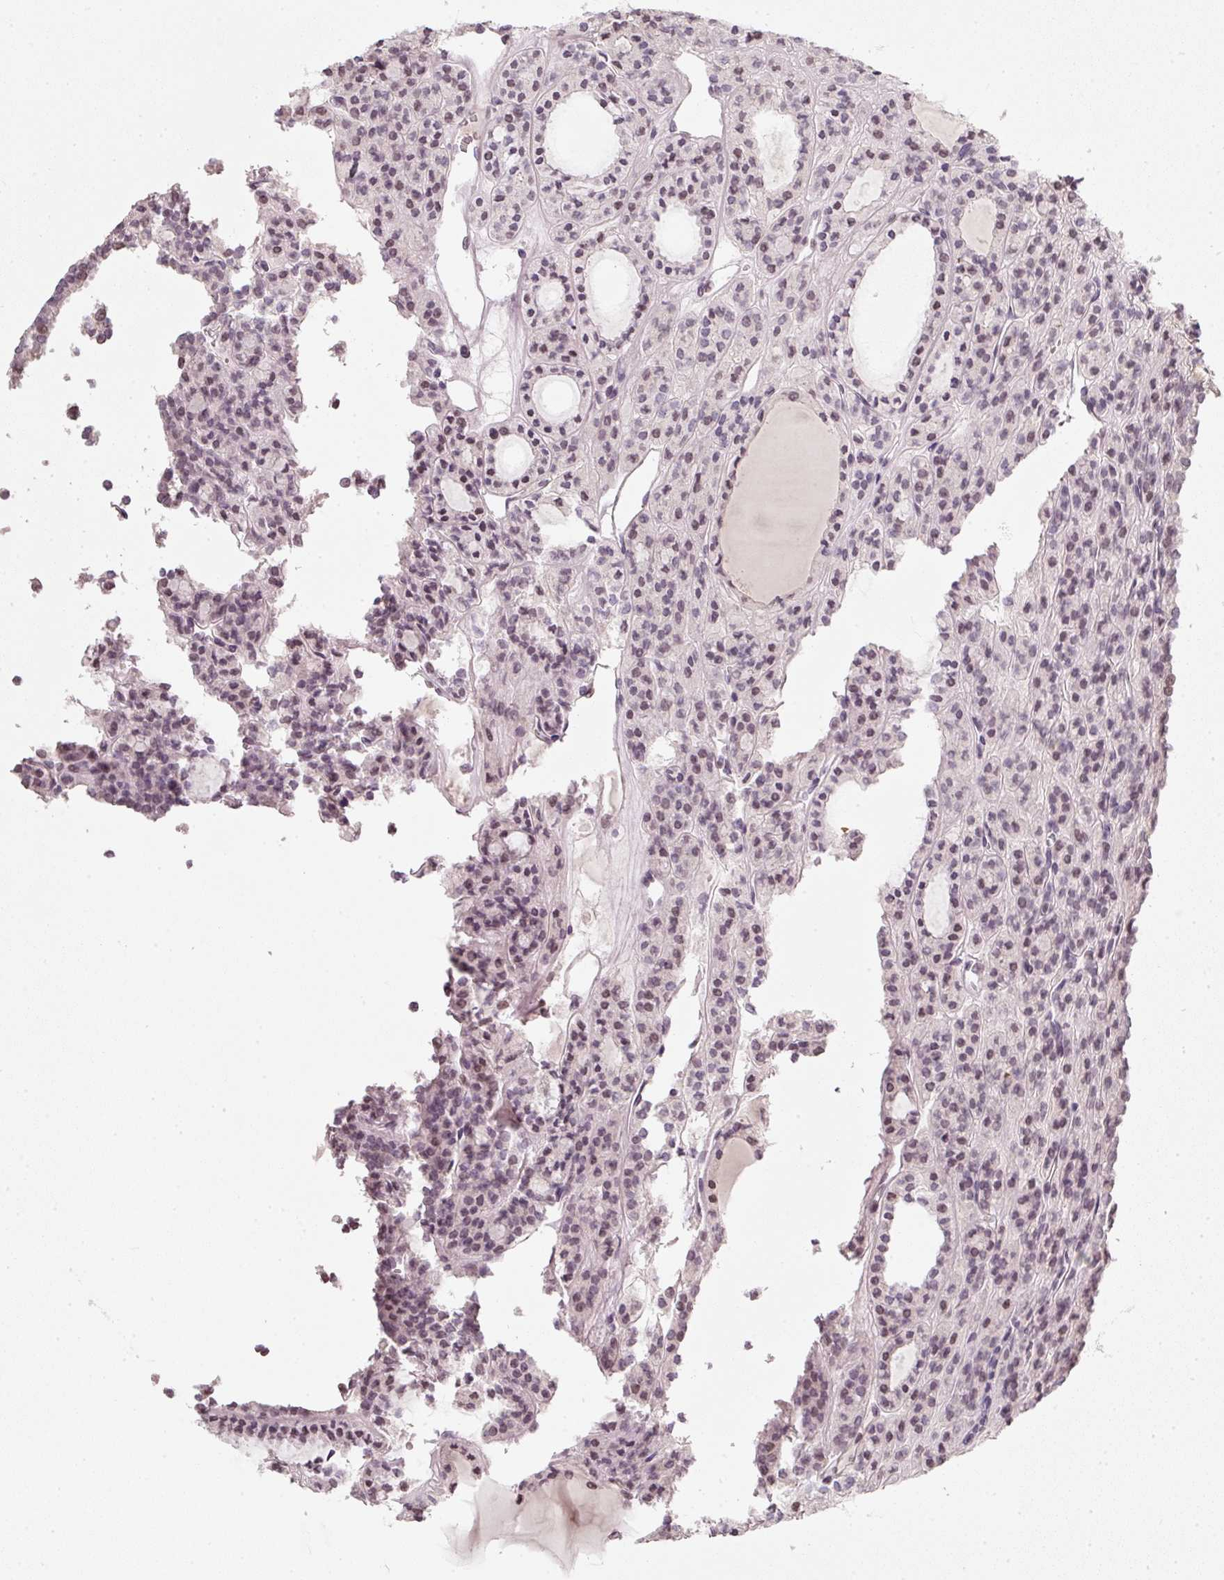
{"staining": {"intensity": "moderate", "quantity": "25%-75%", "location": "nuclear"}, "tissue": "thyroid cancer", "cell_type": "Tumor cells", "image_type": "cancer", "snomed": [{"axis": "morphology", "description": "Follicular adenoma carcinoma, NOS"}, {"axis": "topography", "description": "Thyroid gland"}], "caption": "A medium amount of moderate nuclear staining is appreciated in approximately 25%-75% of tumor cells in follicular adenoma carcinoma (thyroid) tissue.", "gene": "NRDE2", "patient": {"sex": "female", "age": 63}}